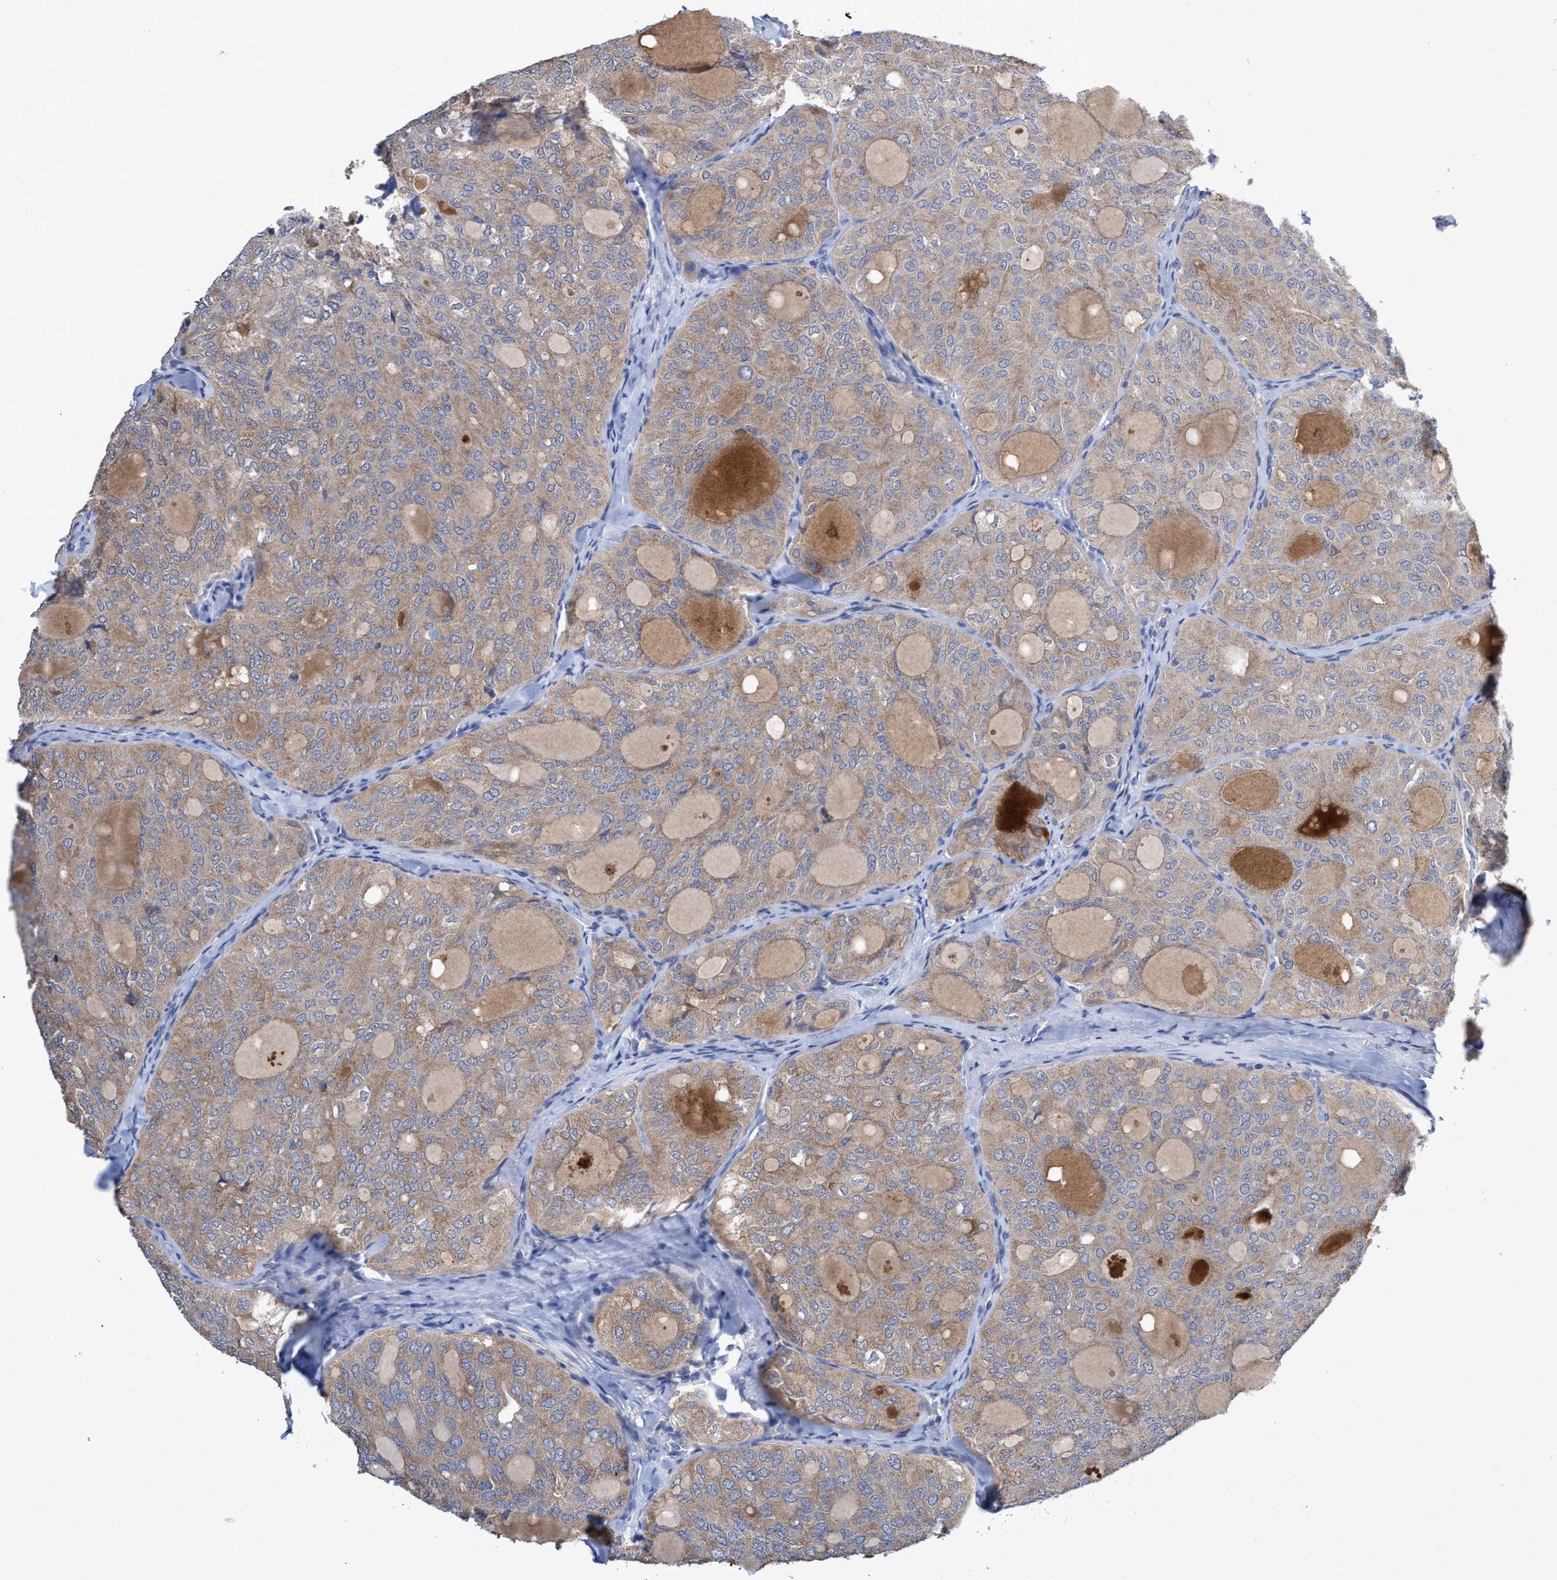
{"staining": {"intensity": "weak", "quantity": ">75%", "location": "cytoplasmic/membranous"}, "tissue": "thyroid cancer", "cell_type": "Tumor cells", "image_type": "cancer", "snomed": [{"axis": "morphology", "description": "Follicular adenoma carcinoma, NOS"}, {"axis": "topography", "description": "Thyroid gland"}], "caption": "Protein staining reveals weak cytoplasmic/membranous expression in about >75% of tumor cells in thyroid follicular adenoma carcinoma.", "gene": "SVEP1", "patient": {"sex": "male", "age": 75}}